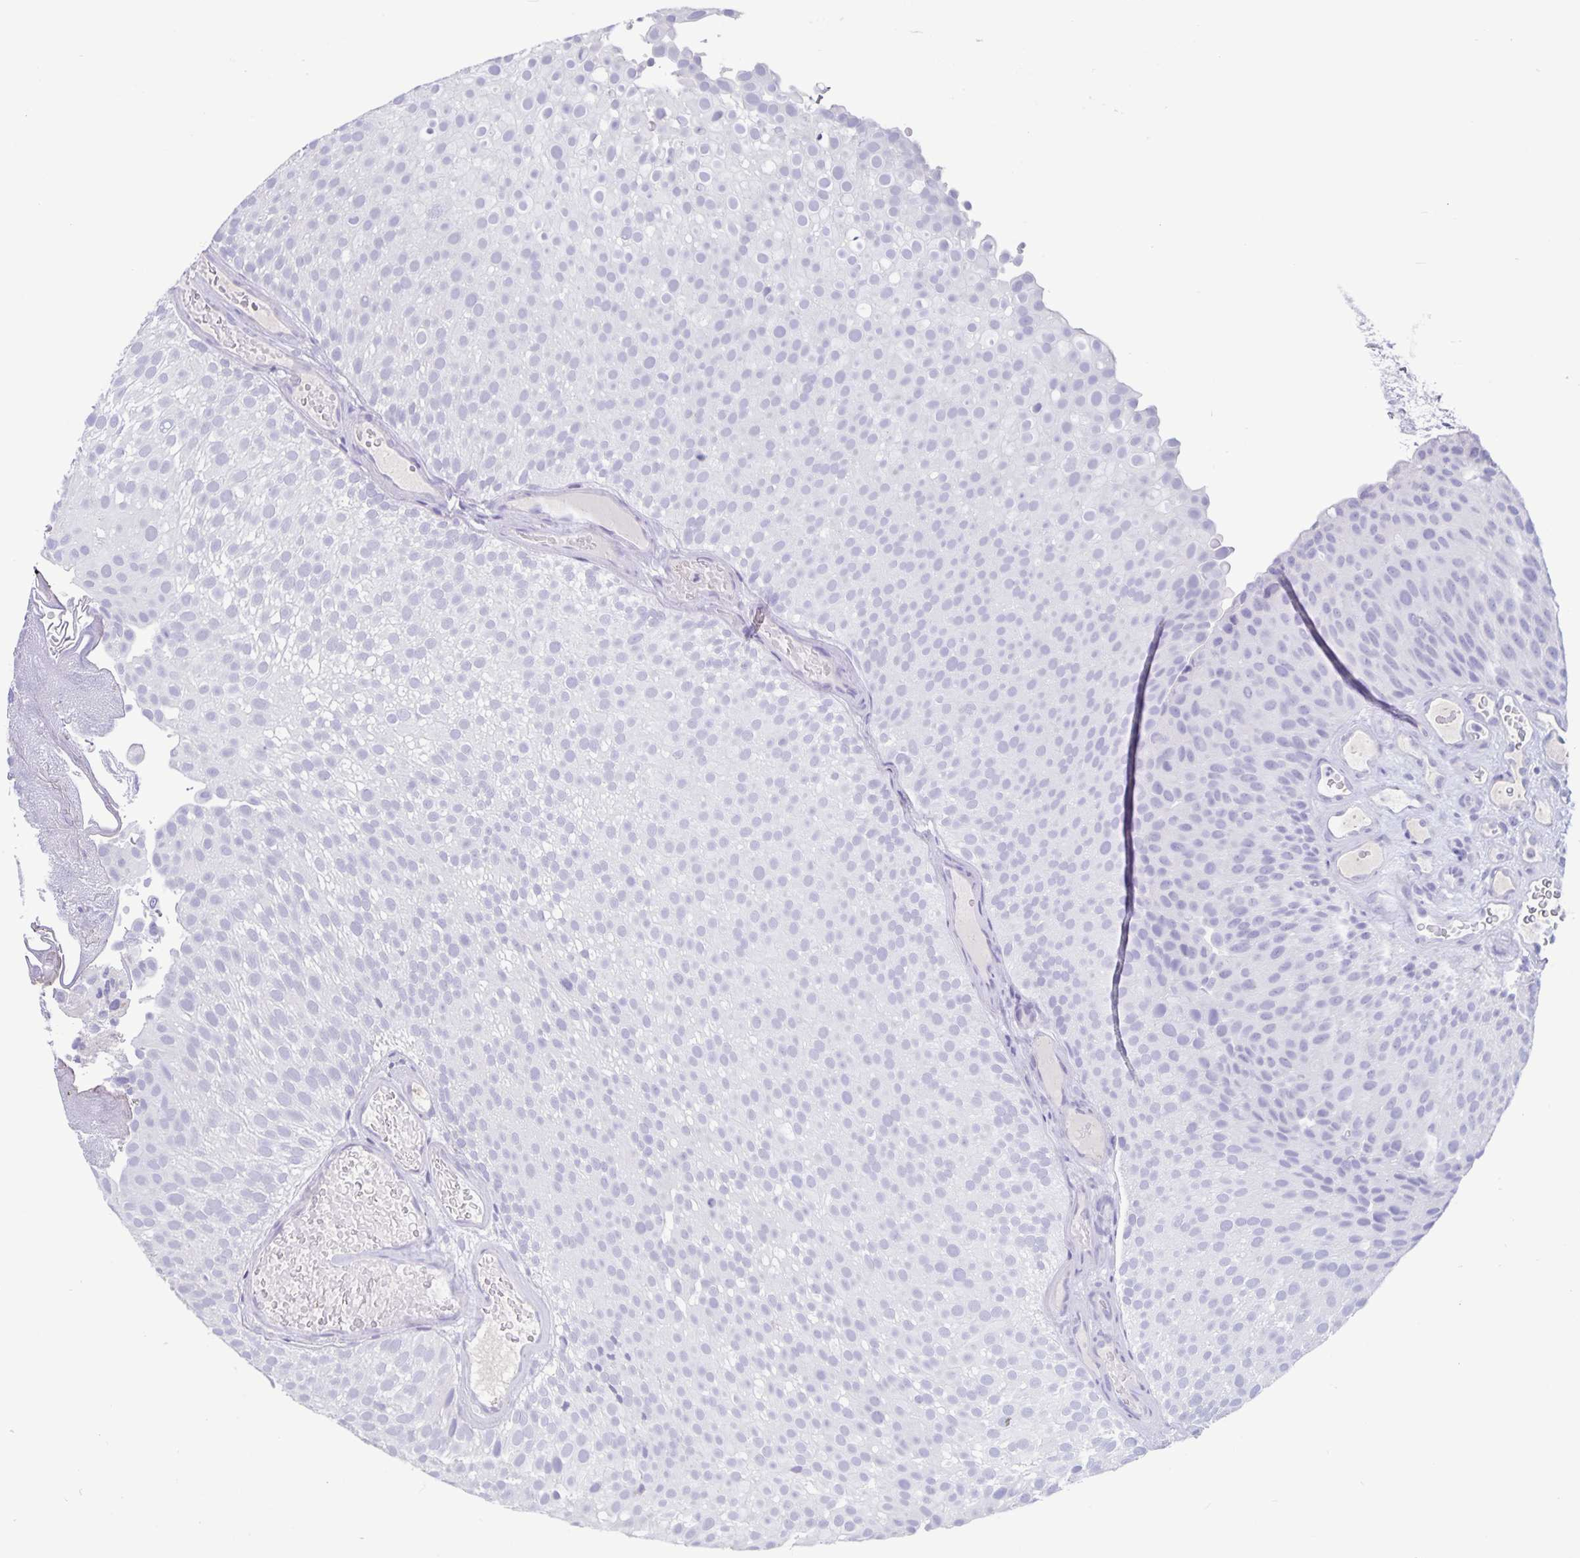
{"staining": {"intensity": "negative", "quantity": "none", "location": "none"}, "tissue": "urothelial cancer", "cell_type": "Tumor cells", "image_type": "cancer", "snomed": [{"axis": "morphology", "description": "Urothelial carcinoma, Low grade"}, {"axis": "topography", "description": "Urinary bladder"}], "caption": "This is an immunohistochemistry (IHC) micrograph of human urothelial cancer. There is no positivity in tumor cells.", "gene": "BPIFA3", "patient": {"sex": "male", "age": 78}}